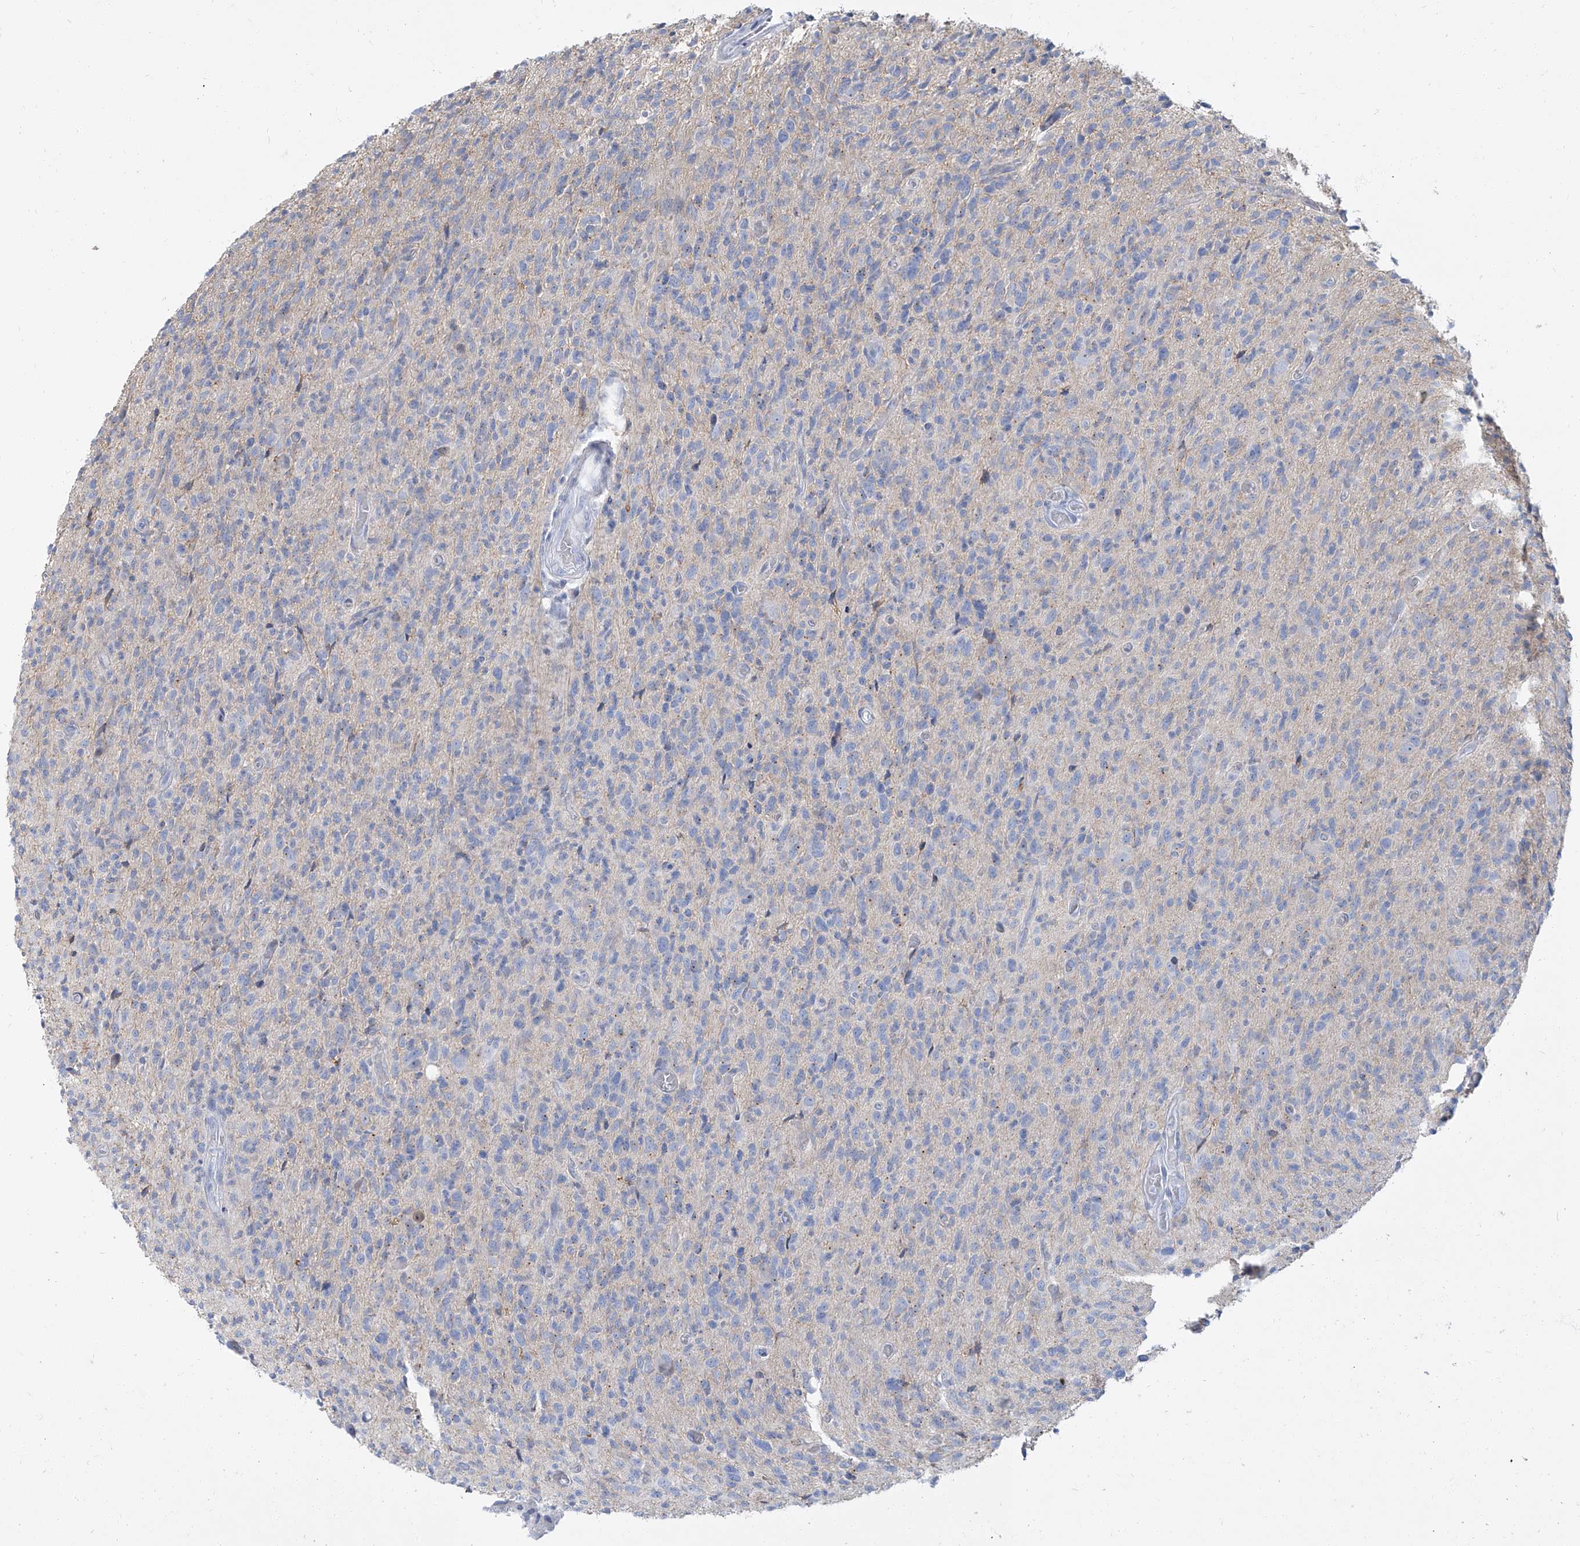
{"staining": {"intensity": "weak", "quantity": "<25%", "location": "cytoplasmic/membranous"}, "tissue": "glioma", "cell_type": "Tumor cells", "image_type": "cancer", "snomed": [{"axis": "morphology", "description": "Glioma, malignant, High grade"}, {"axis": "topography", "description": "Brain"}], "caption": "An immunohistochemistry micrograph of glioma is shown. There is no staining in tumor cells of glioma.", "gene": "TXLNB", "patient": {"sex": "female", "age": 57}}